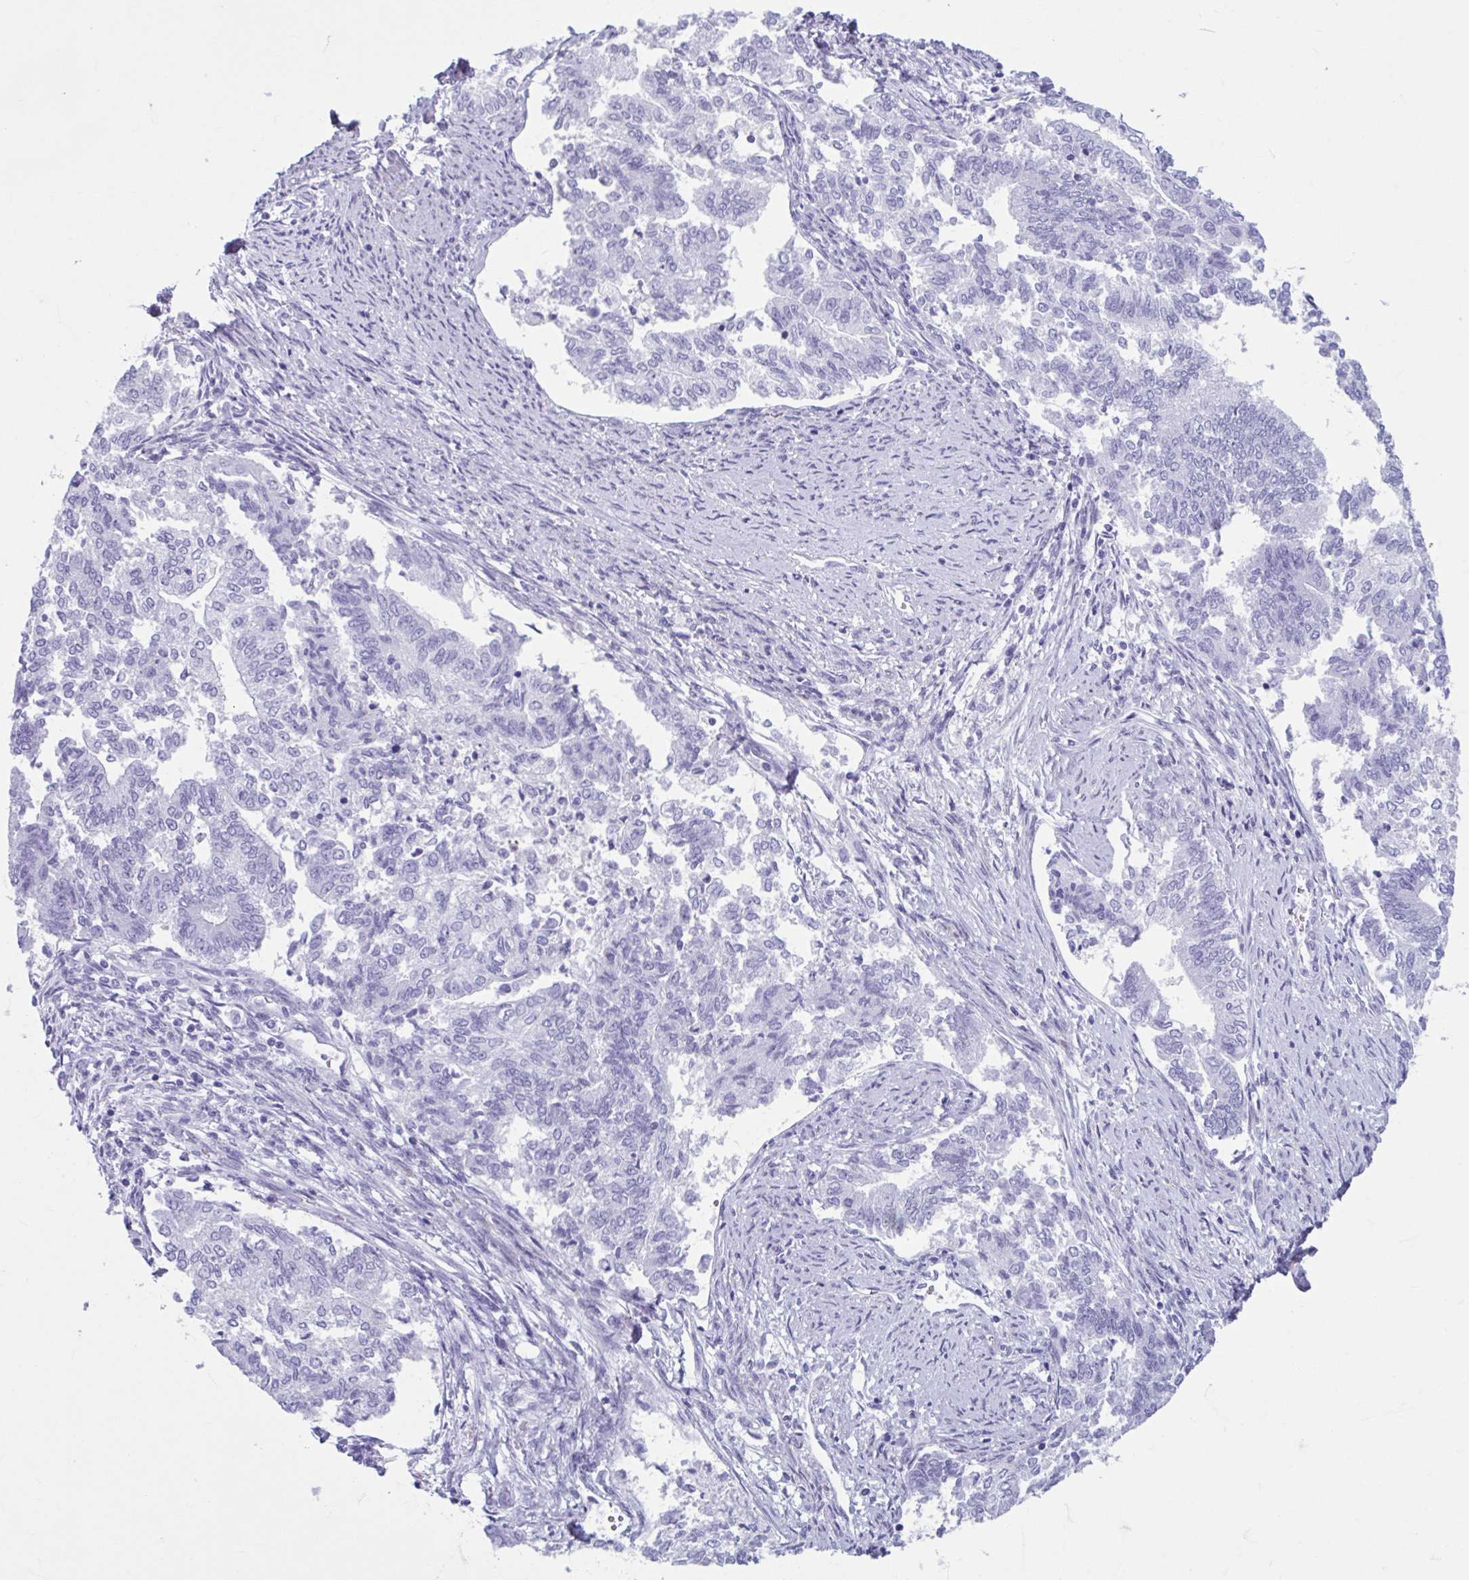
{"staining": {"intensity": "negative", "quantity": "none", "location": "none"}, "tissue": "endometrial cancer", "cell_type": "Tumor cells", "image_type": "cancer", "snomed": [{"axis": "morphology", "description": "Adenocarcinoma, NOS"}, {"axis": "topography", "description": "Endometrium"}], "caption": "High power microscopy image of an immunohistochemistry (IHC) micrograph of adenocarcinoma (endometrial), revealing no significant positivity in tumor cells.", "gene": "TCEAL3", "patient": {"sex": "female", "age": 65}}